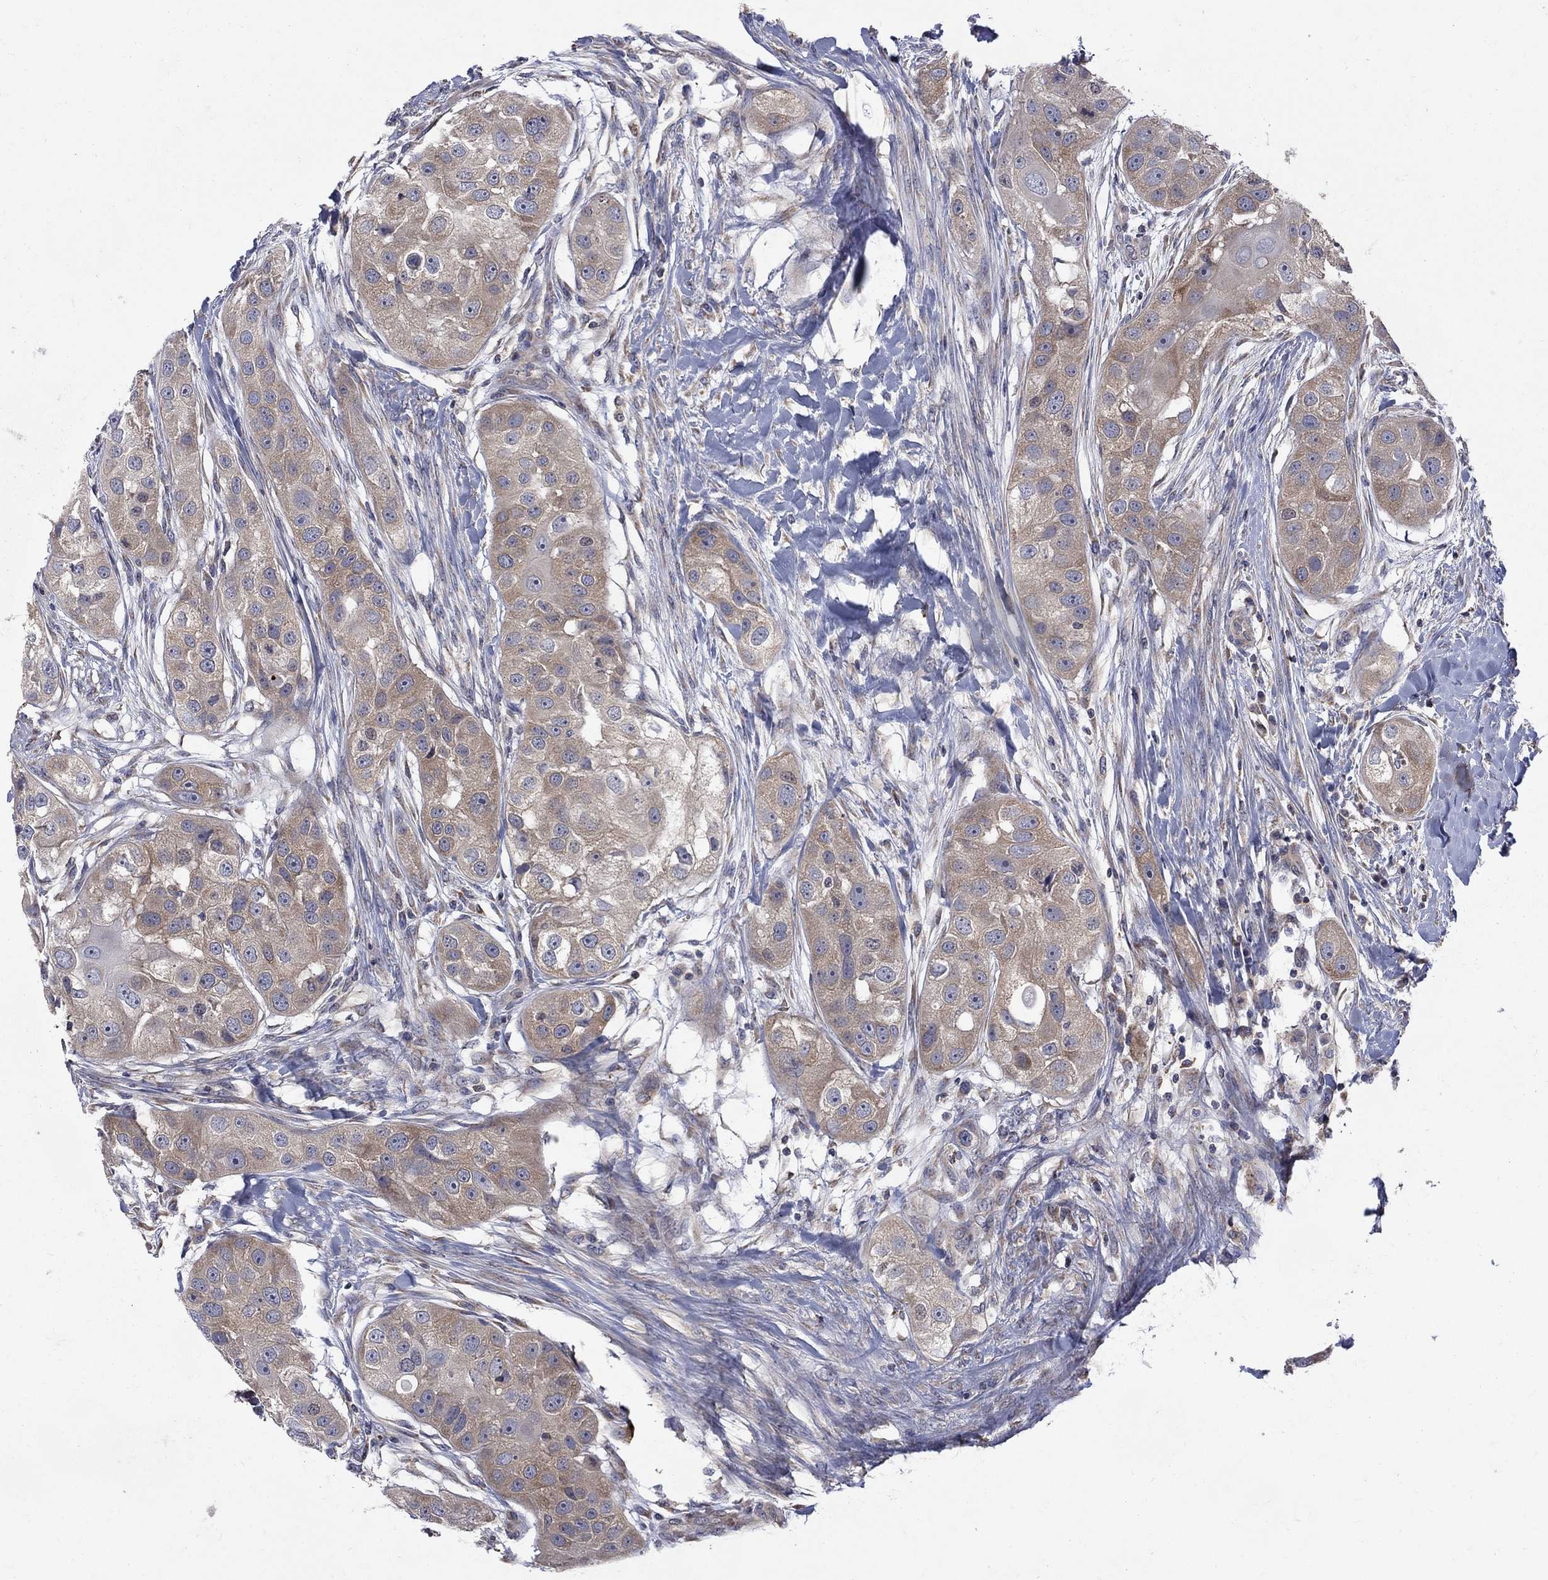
{"staining": {"intensity": "weak", "quantity": ">75%", "location": "cytoplasmic/membranous"}, "tissue": "head and neck cancer", "cell_type": "Tumor cells", "image_type": "cancer", "snomed": [{"axis": "morphology", "description": "Normal tissue, NOS"}, {"axis": "morphology", "description": "Squamous cell carcinoma, NOS"}, {"axis": "topography", "description": "Skeletal muscle"}, {"axis": "topography", "description": "Head-Neck"}], "caption": "Head and neck squamous cell carcinoma tissue reveals weak cytoplasmic/membranous expression in about >75% of tumor cells, visualized by immunohistochemistry.", "gene": "SH2B1", "patient": {"sex": "male", "age": 51}}